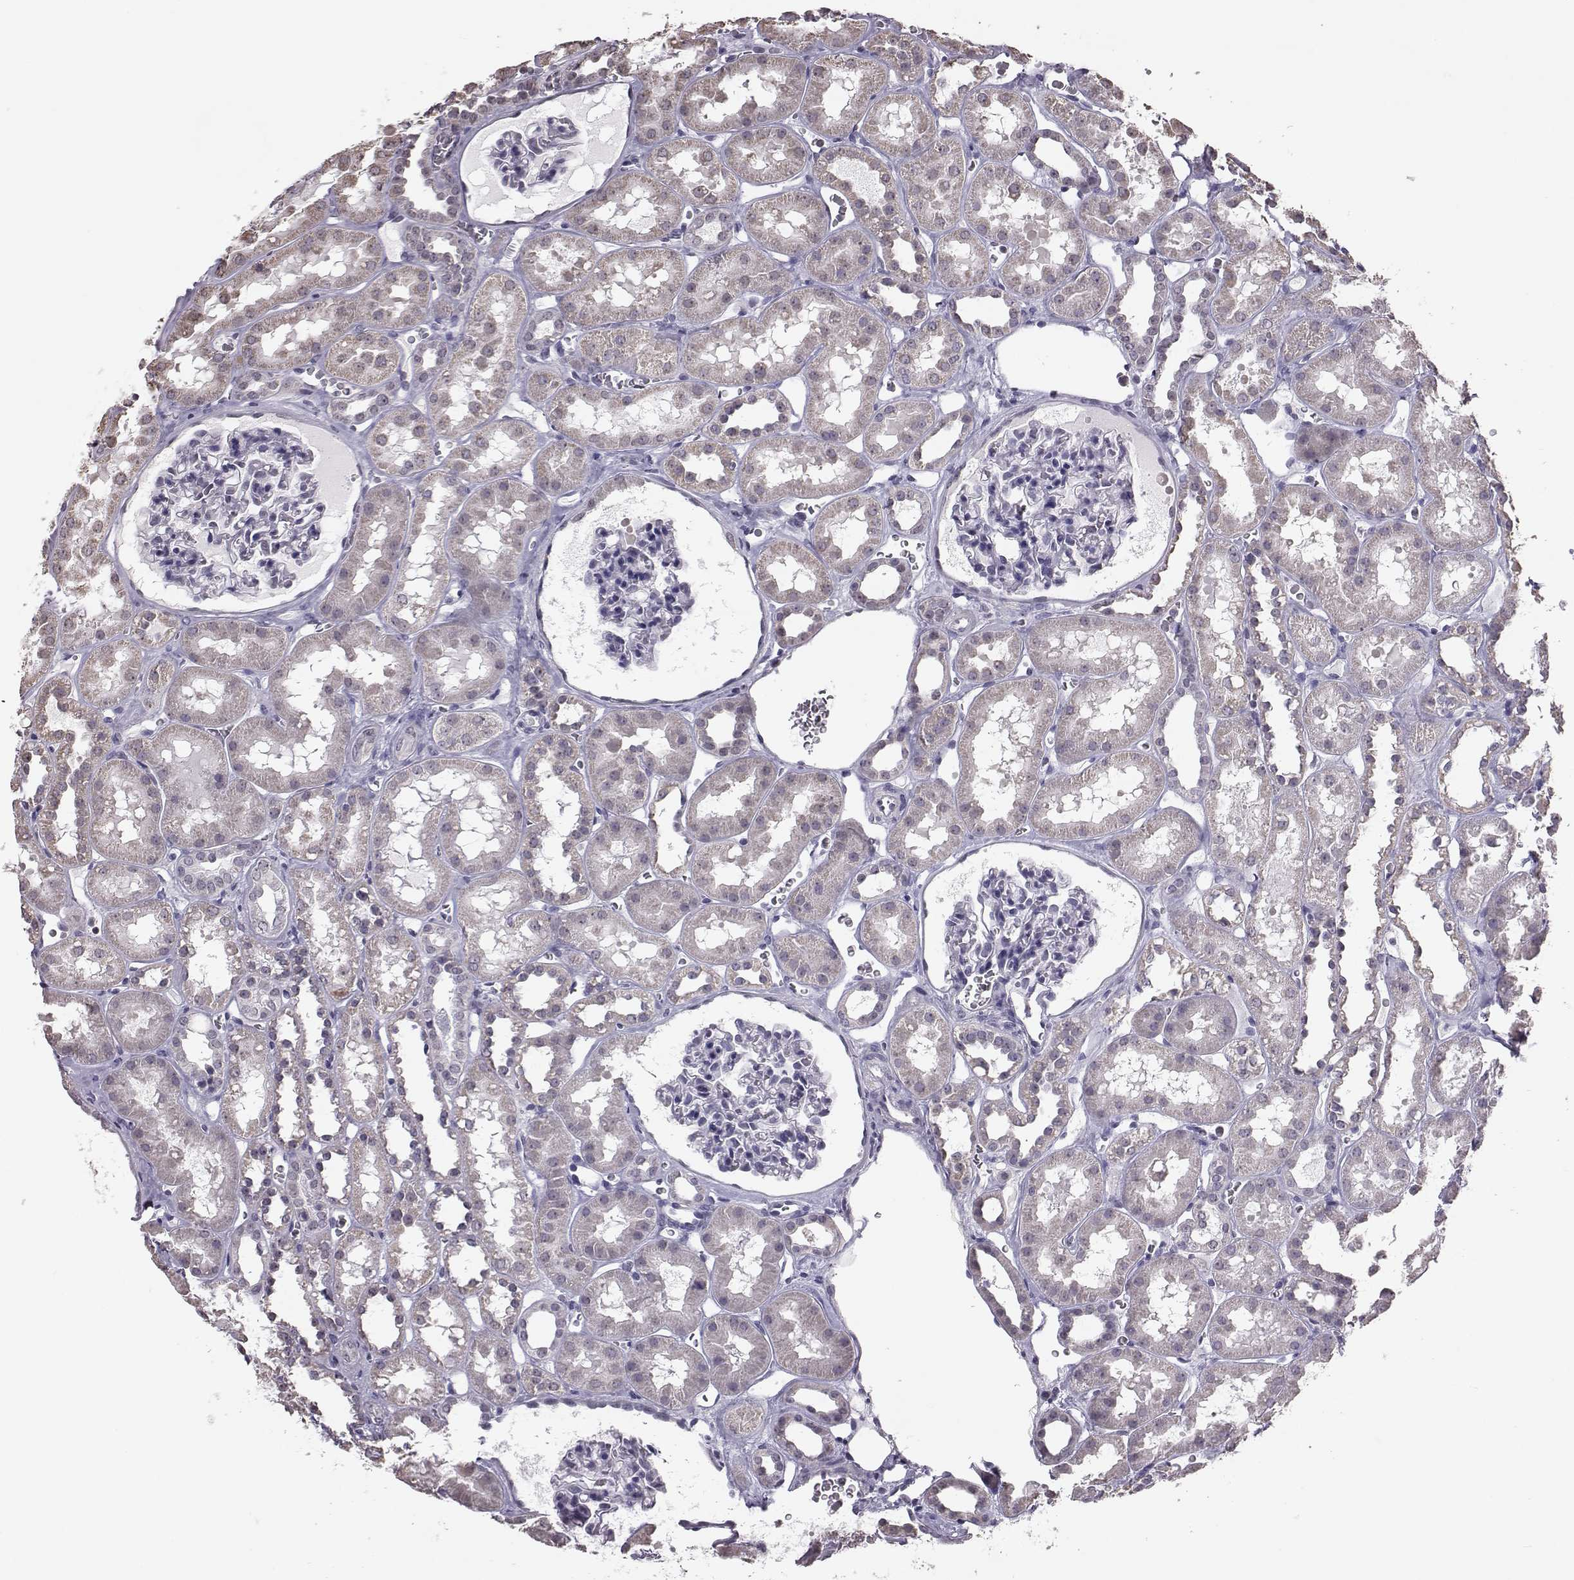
{"staining": {"intensity": "negative", "quantity": "none", "location": "none"}, "tissue": "kidney", "cell_type": "Cells in glomeruli", "image_type": "normal", "snomed": [{"axis": "morphology", "description": "Normal tissue, NOS"}, {"axis": "topography", "description": "Kidney"}], "caption": "IHC of benign kidney reveals no expression in cells in glomeruli. (Immunohistochemistry, brightfield microscopy, high magnification).", "gene": "ALDH3A1", "patient": {"sex": "female", "age": 41}}